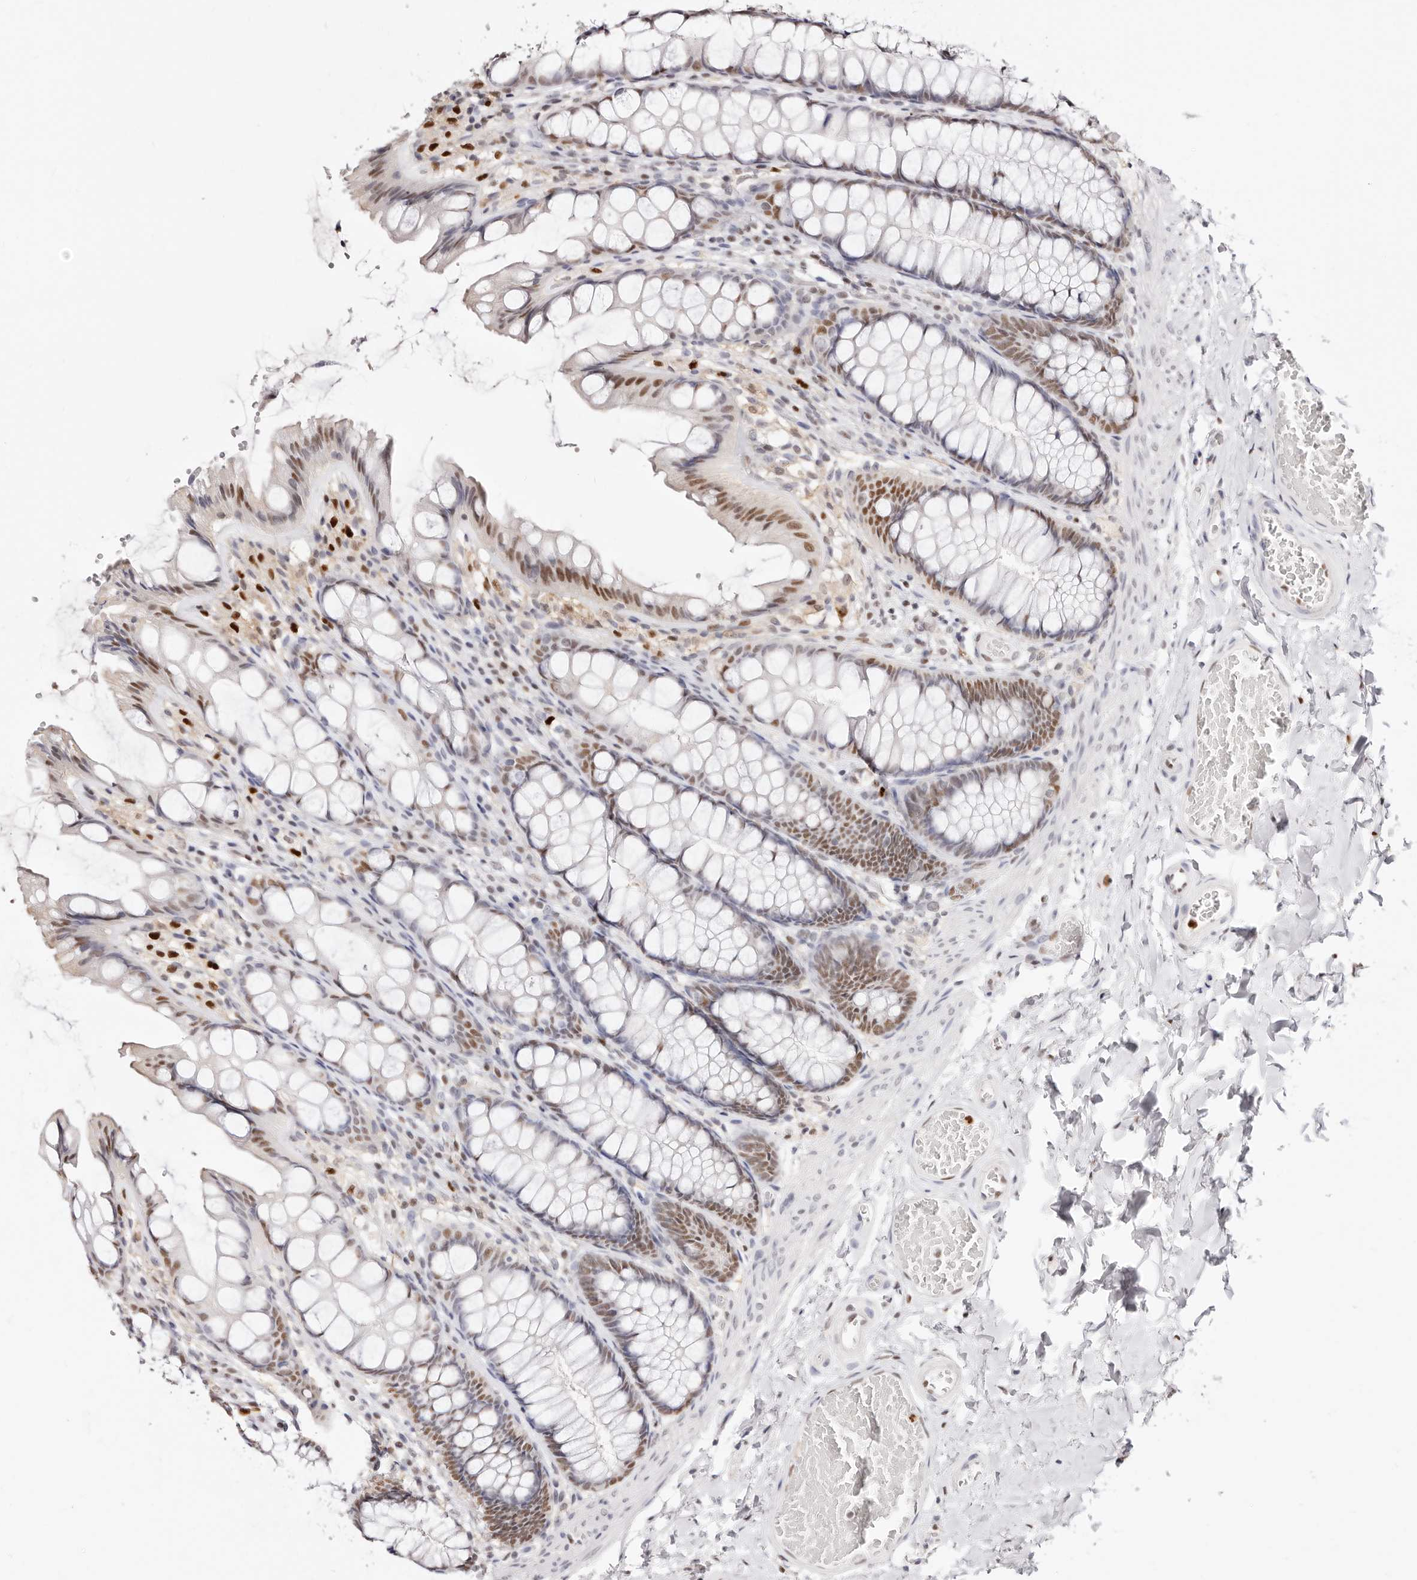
{"staining": {"intensity": "weak", "quantity": ">75%", "location": "nuclear"}, "tissue": "colon", "cell_type": "Endothelial cells", "image_type": "normal", "snomed": [{"axis": "morphology", "description": "Normal tissue, NOS"}, {"axis": "topography", "description": "Colon"}], "caption": "Immunohistochemistry (IHC) staining of unremarkable colon, which reveals low levels of weak nuclear expression in approximately >75% of endothelial cells indicating weak nuclear protein positivity. The staining was performed using DAB (brown) for protein detection and nuclei were counterstained in hematoxylin (blue).", "gene": "TKT", "patient": {"sex": "male", "age": 47}}